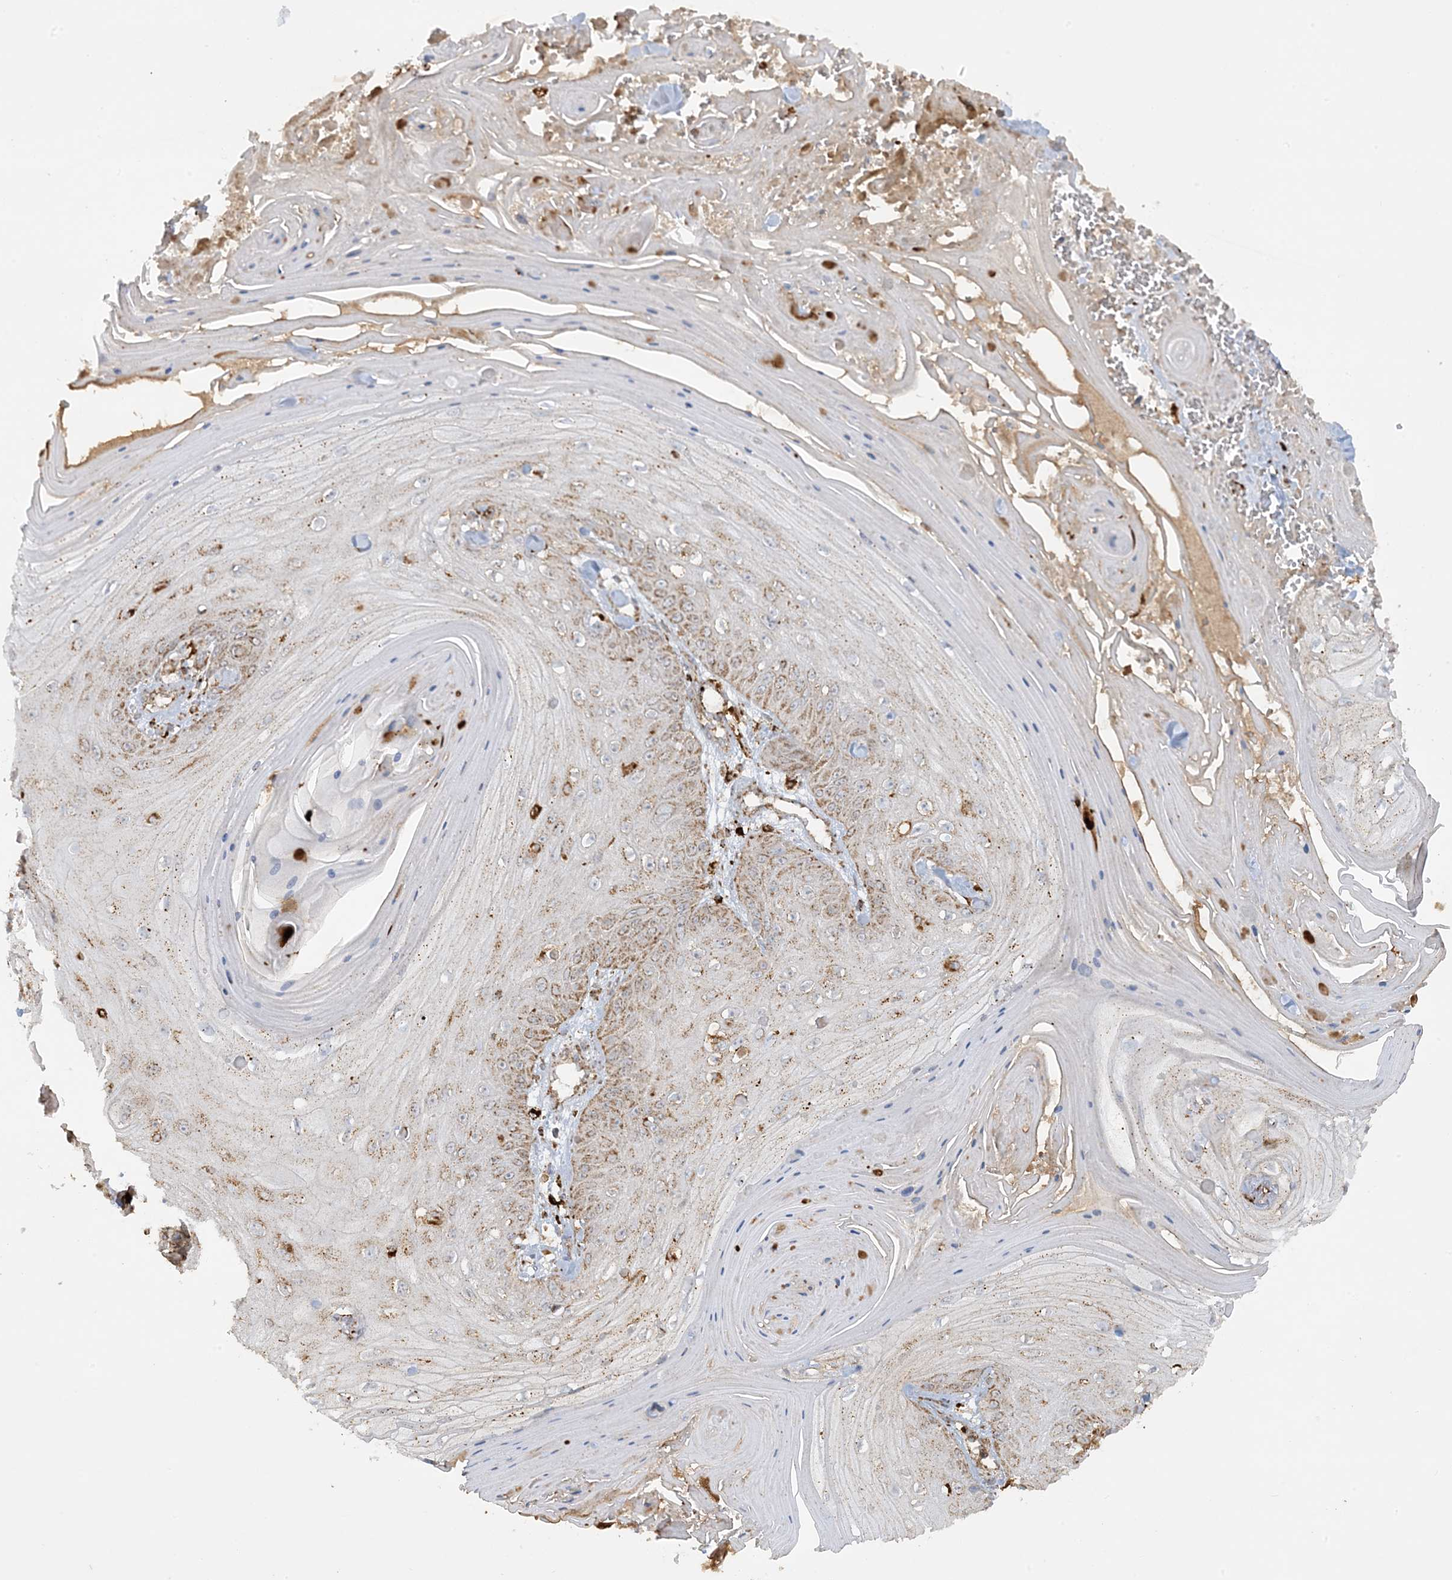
{"staining": {"intensity": "moderate", "quantity": "25%-75%", "location": "cytoplasmic/membranous"}, "tissue": "skin cancer", "cell_type": "Tumor cells", "image_type": "cancer", "snomed": [{"axis": "morphology", "description": "Squamous cell carcinoma, NOS"}, {"axis": "topography", "description": "Skin"}], "caption": "Protein staining demonstrates moderate cytoplasmic/membranous positivity in about 25%-75% of tumor cells in skin squamous cell carcinoma. The protein of interest is shown in brown color, while the nuclei are stained blue.", "gene": "AGA", "patient": {"sex": "male", "age": 74}}